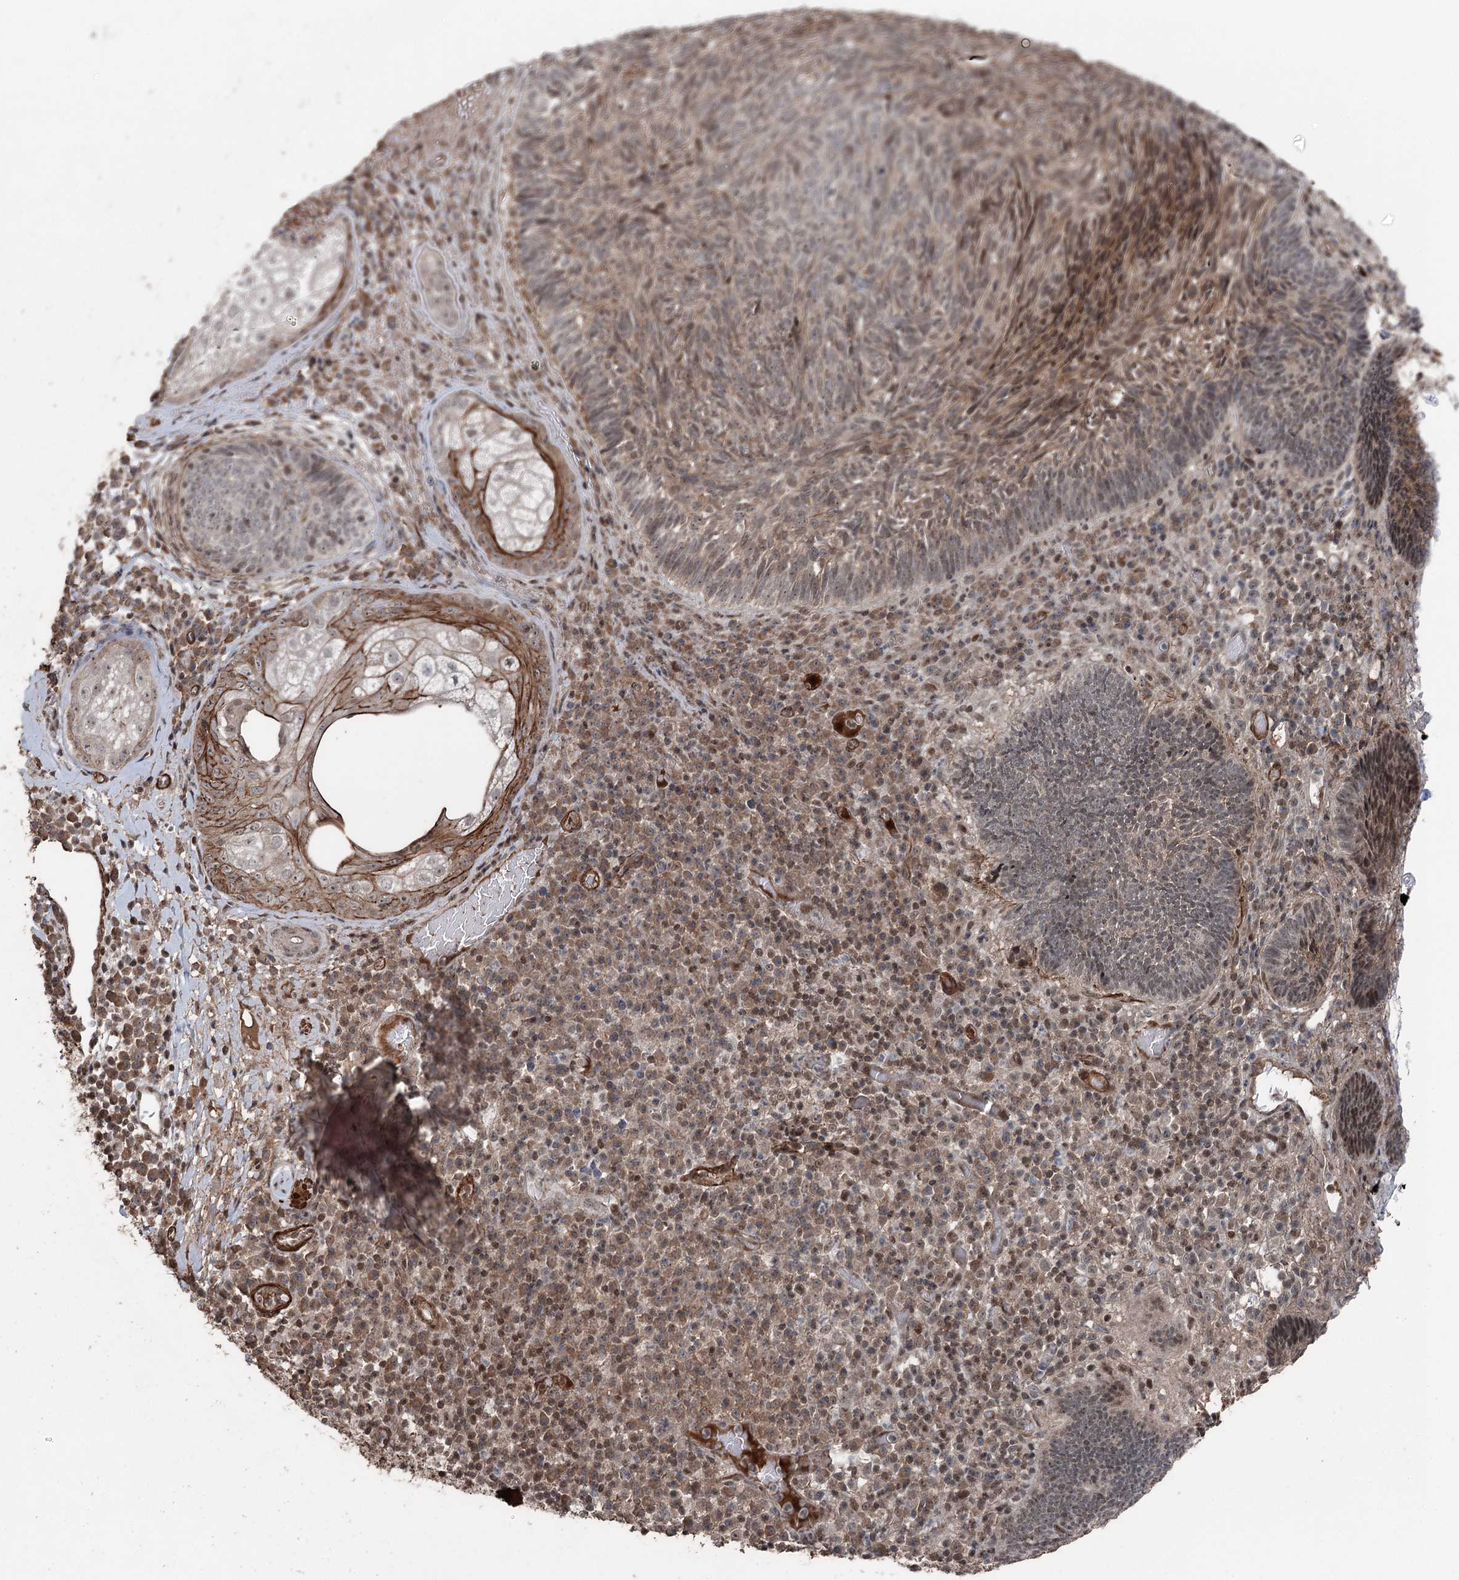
{"staining": {"intensity": "weak", "quantity": "25%-75%", "location": "cytoplasmic/membranous,nuclear"}, "tissue": "skin cancer", "cell_type": "Tumor cells", "image_type": "cancer", "snomed": [{"axis": "morphology", "description": "Basal cell carcinoma"}, {"axis": "topography", "description": "Skin"}], "caption": "A brown stain highlights weak cytoplasmic/membranous and nuclear staining of a protein in skin cancer (basal cell carcinoma) tumor cells.", "gene": "CCDC82", "patient": {"sex": "male", "age": 88}}